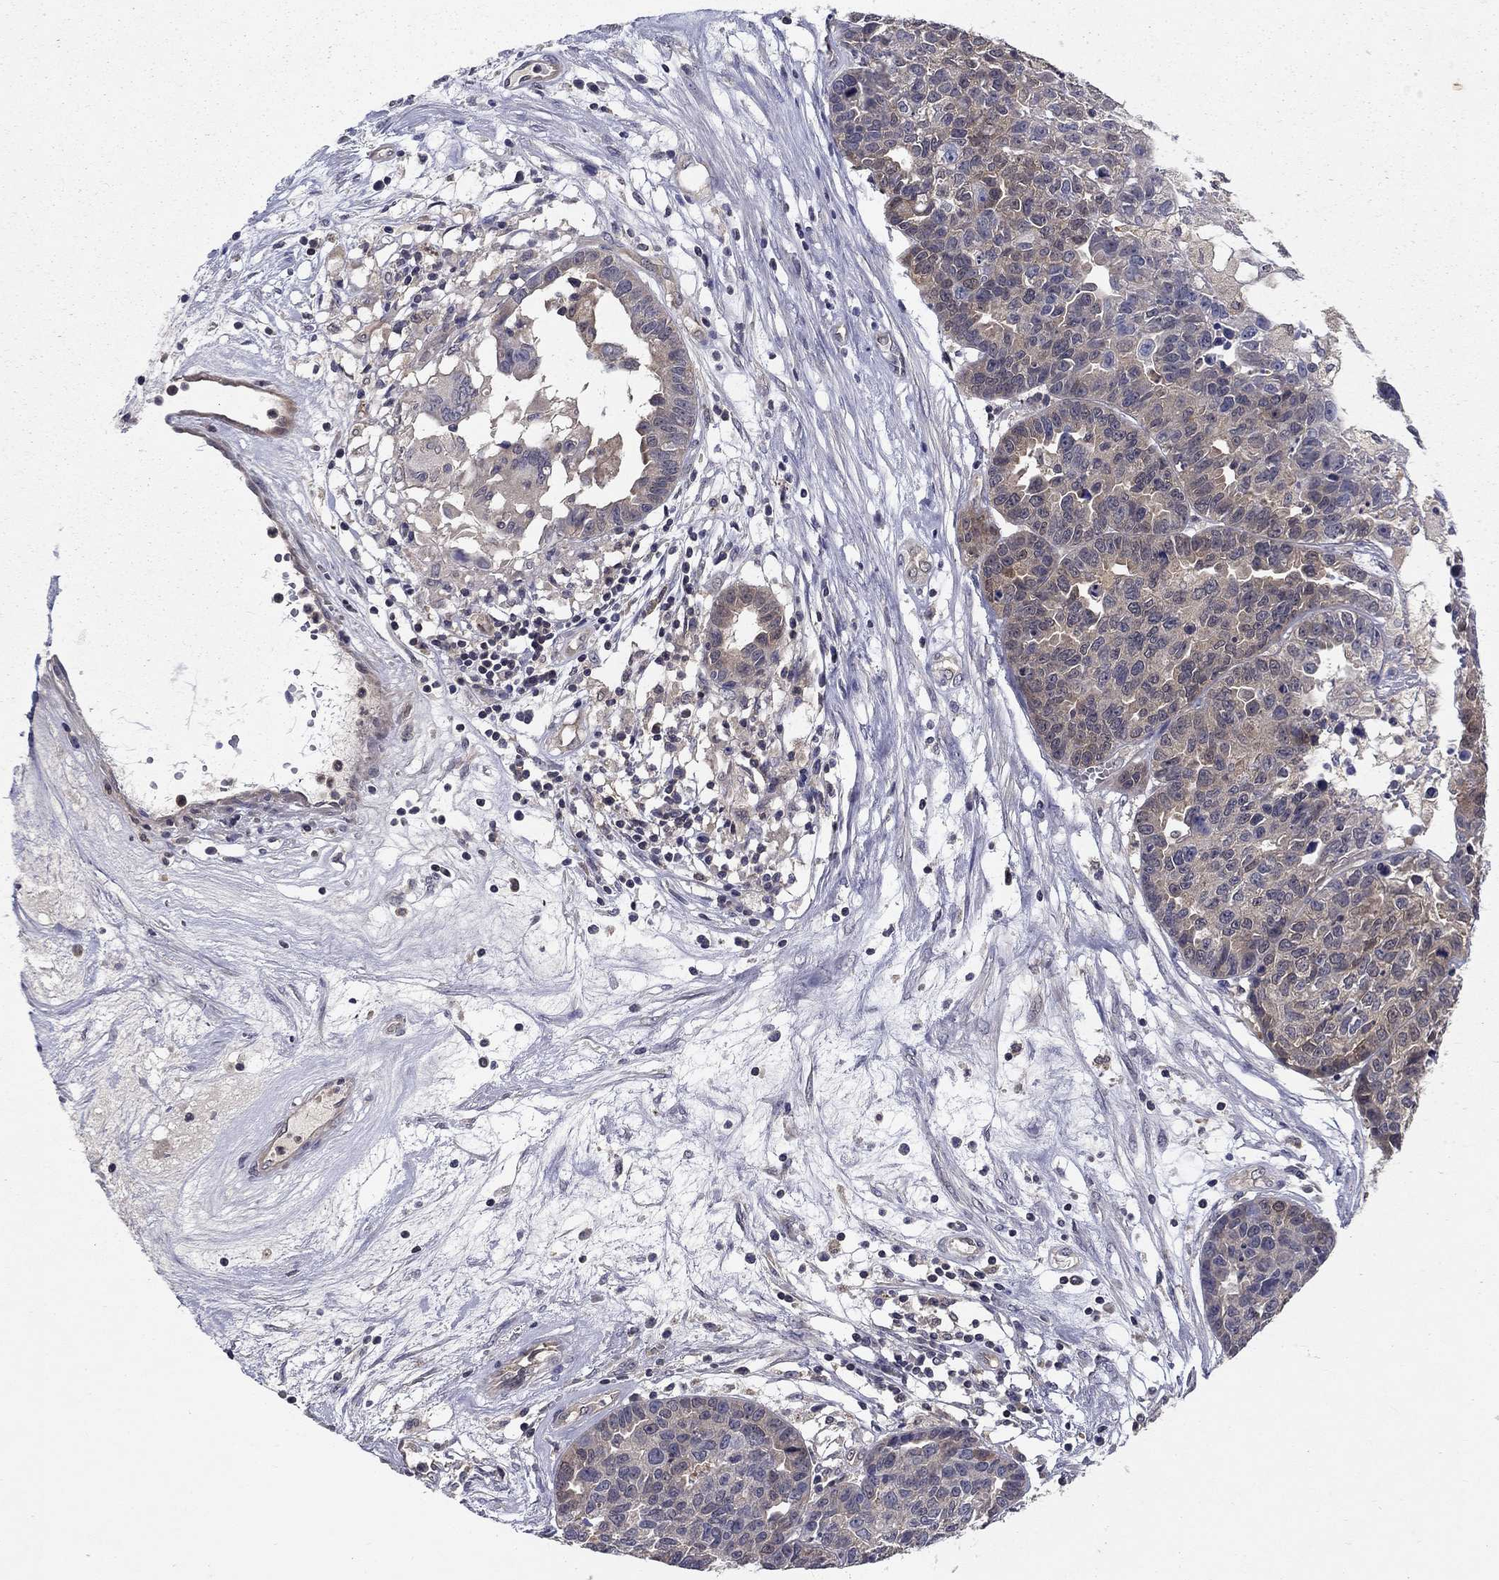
{"staining": {"intensity": "negative", "quantity": "none", "location": "none"}, "tissue": "ovarian cancer", "cell_type": "Tumor cells", "image_type": "cancer", "snomed": [{"axis": "morphology", "description": "Cystadenocarcinoma, serous, NOS"}, {"axis": "topography", "description": "Ovary"}], "caption": "IHC histopathology image of human ovarian cancer (serous cystadenocarcinoma) stained for a protein (brown), which shows no staining in tumor cells. (Brightfield microscopy of DAB (3,3'-diaminobenzidine) IHC at high magnification).", "gene": "GLTP", "patient": {"sex": "female", "age": 87}}